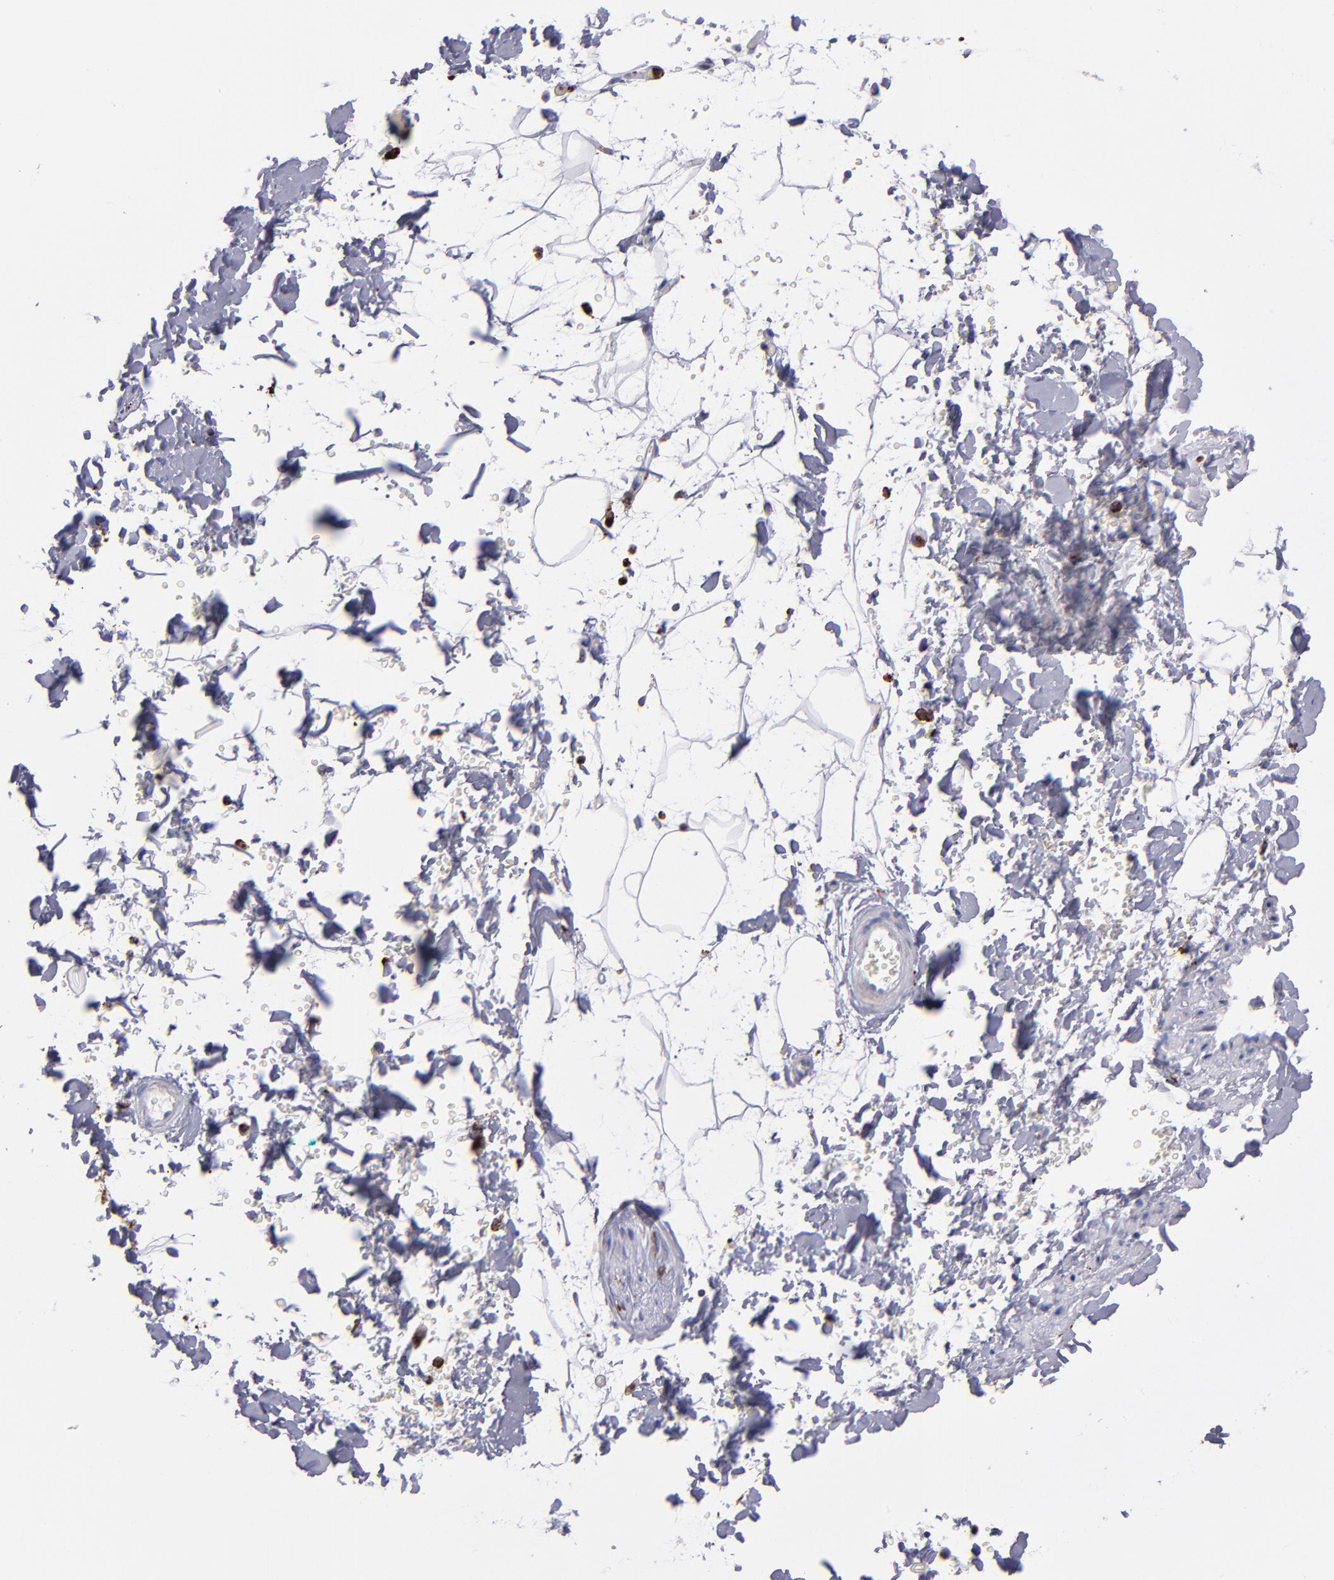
{"staining": {"intensity": "negative", "quantity": "none", "location": "none"}, "tissue": "adipose tissue", "cell_type": "Adipocytes", "image_type": "normal", "snomed": [{"axis": "morphology", "description": "Normal tissue, NOS"}, {"axis": "topography", "description": "Soft tissue"}], "caption": "Image shows no protein expression in adipocytes of normal adipose tissue.", "gene": "CTSS", "patient": {"sex": "male", "age": 72}}